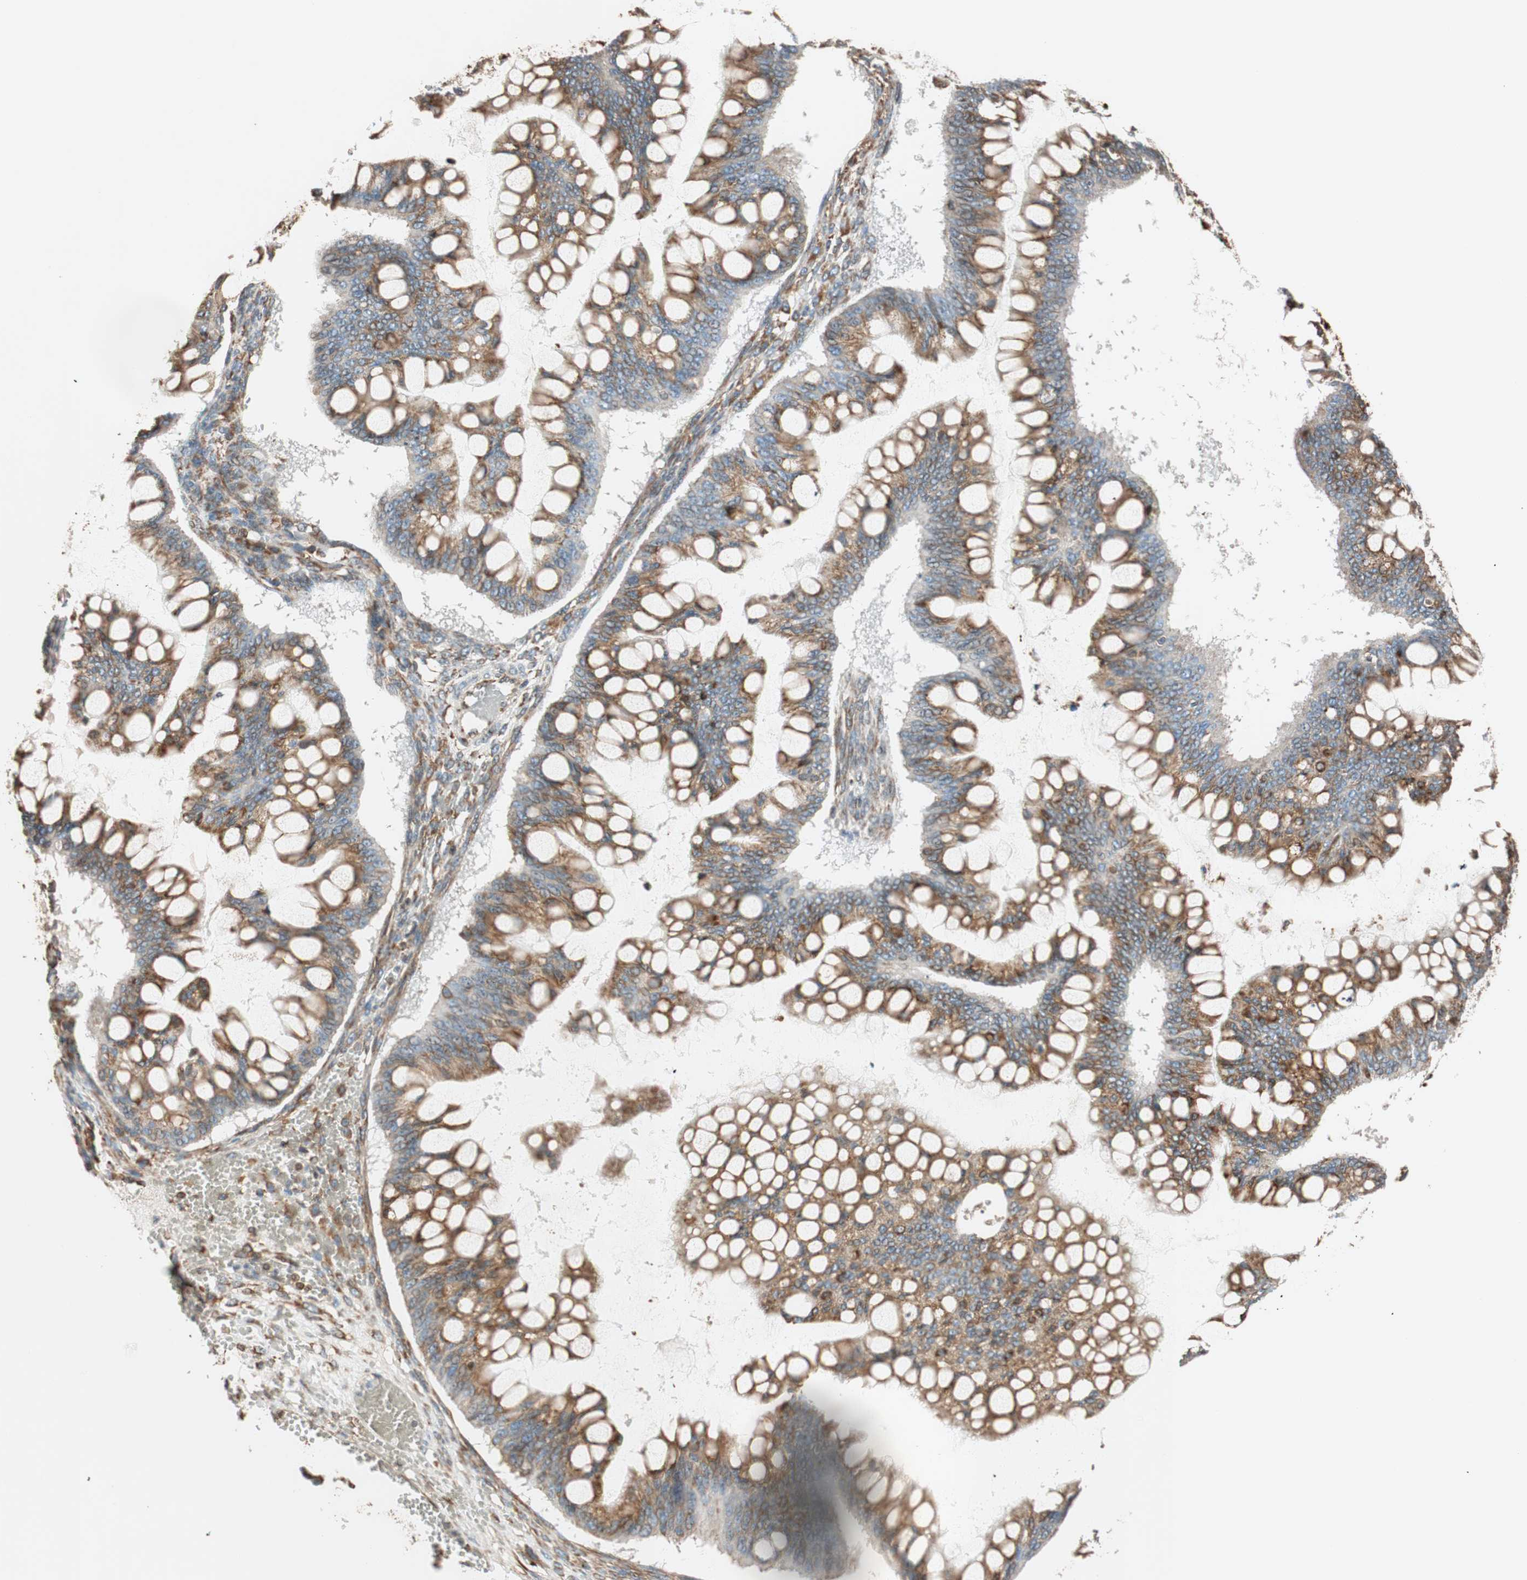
{"staining": {"intensity": "moderate", "quantity": ">75%", "location": "cytoplasmic/membranous"}, "tissue": "ovarian cancer", "cell_type": "Tumor cells", "image_type": "cancer", "snomed": [{"axis": "morphology", "description": "Cystadenocarcinoma, mucinous, NOS"}, {"axis": "topography", "description": "Ovary"}], "caption": "Ovarian cancer tissue reveals moderate cytoplasmic/membranous positivity in approximately >75% of tumor cells", "gene": "PRKCSH", "patient": {"sex": "female", "age": 73}}